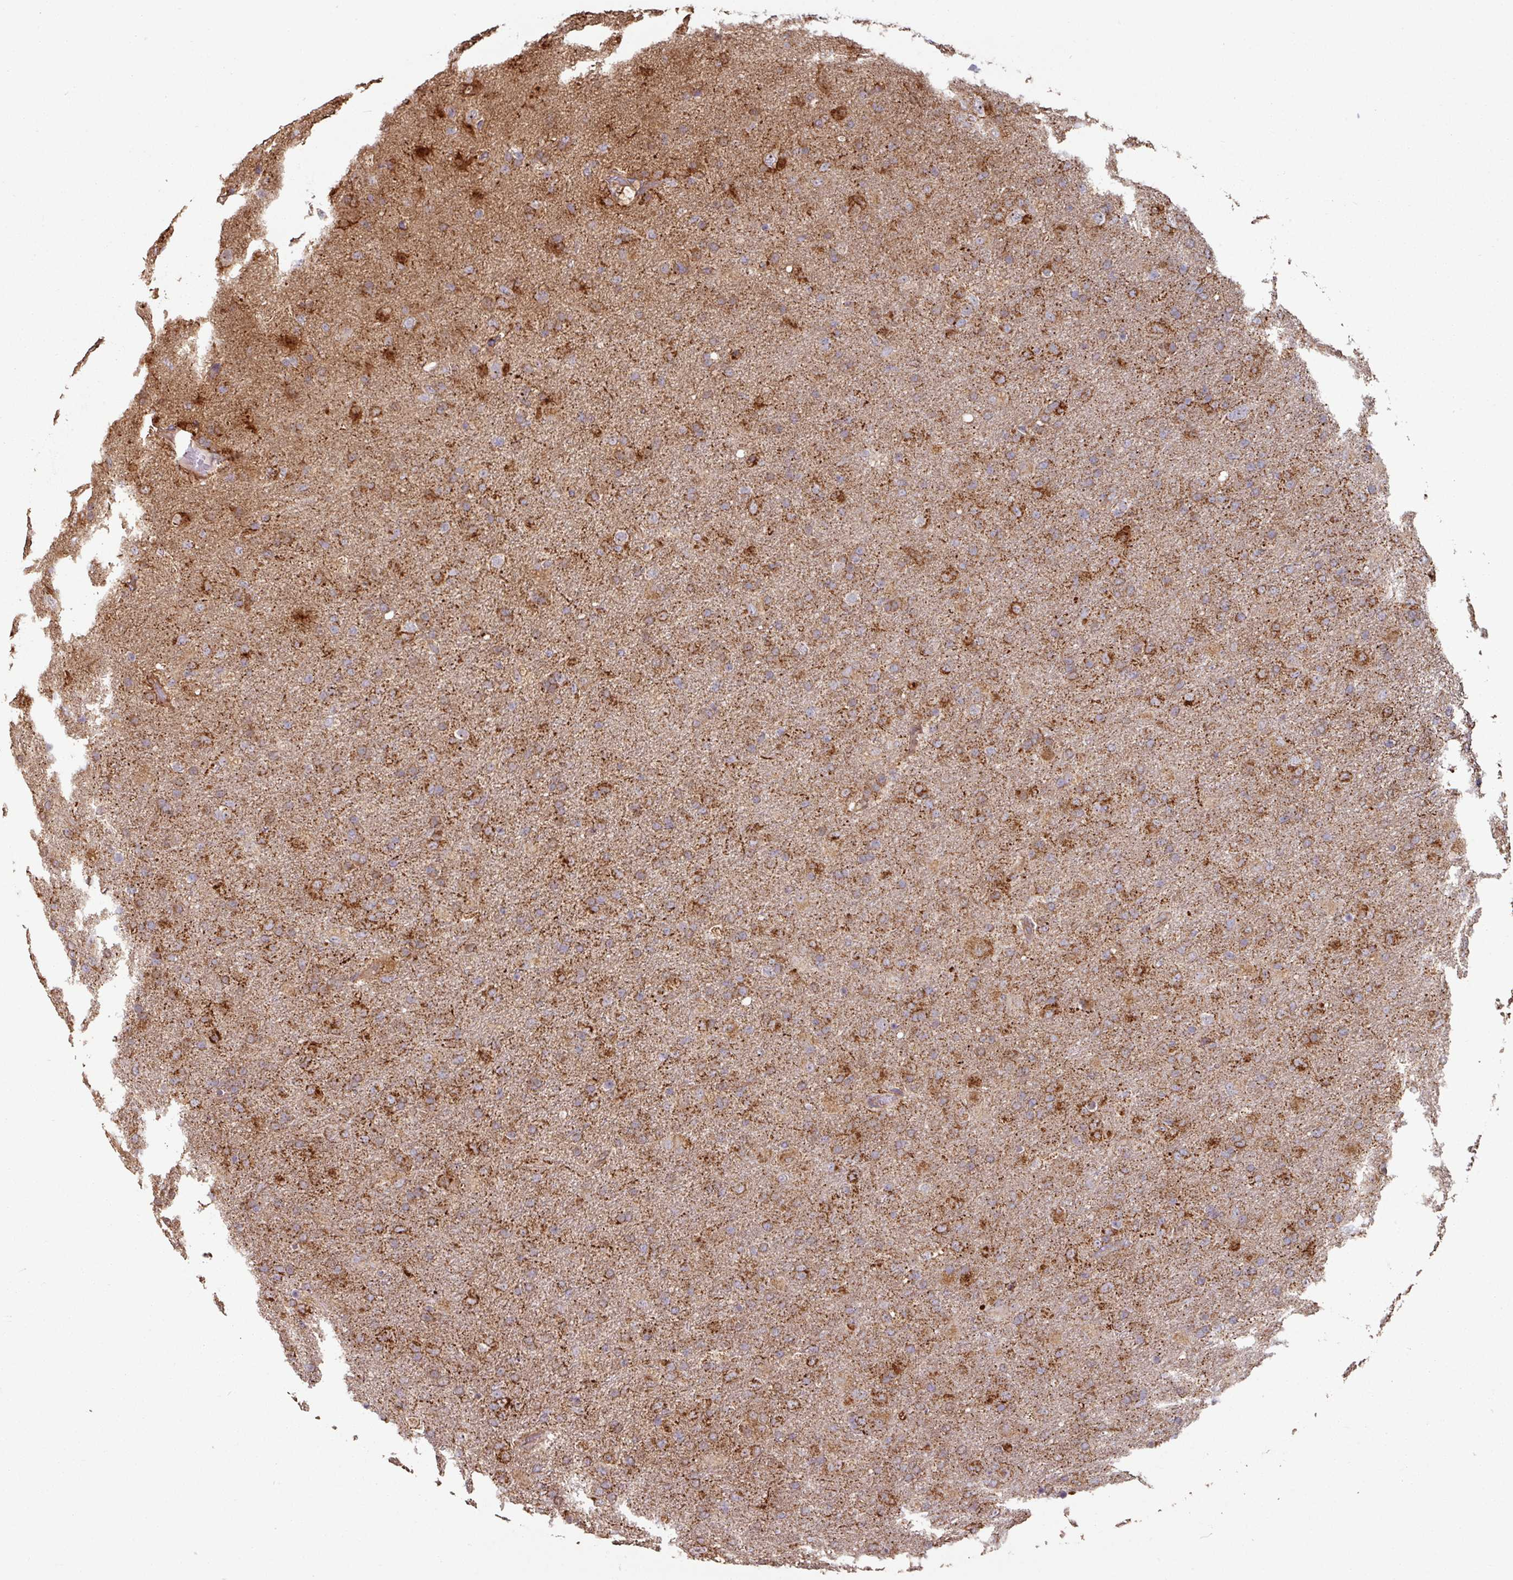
{"staining": {"intensity": "strong", "quantity": "25%-75%", "location": "cytoplasmic/membranous"}, "tissue": "glioma", "cell_type": "Tumor cells", "image_type": "cancer", "snomed": [{"axis": "morphology", "description": "Glioma, malignant, Low grade"}, {"axis": "topography", "description": "Brain"}], "caption": "The image exhibits staining of malignant glioma (low-grade), revealing strong cytoplasmic/membranous protein expression (brown color) within tumor cells. (DAB = brown stain, brightfield microscopy at high magnification).", "gene": "OR2D3", "patient": {"sex": "male", "age": 65}}